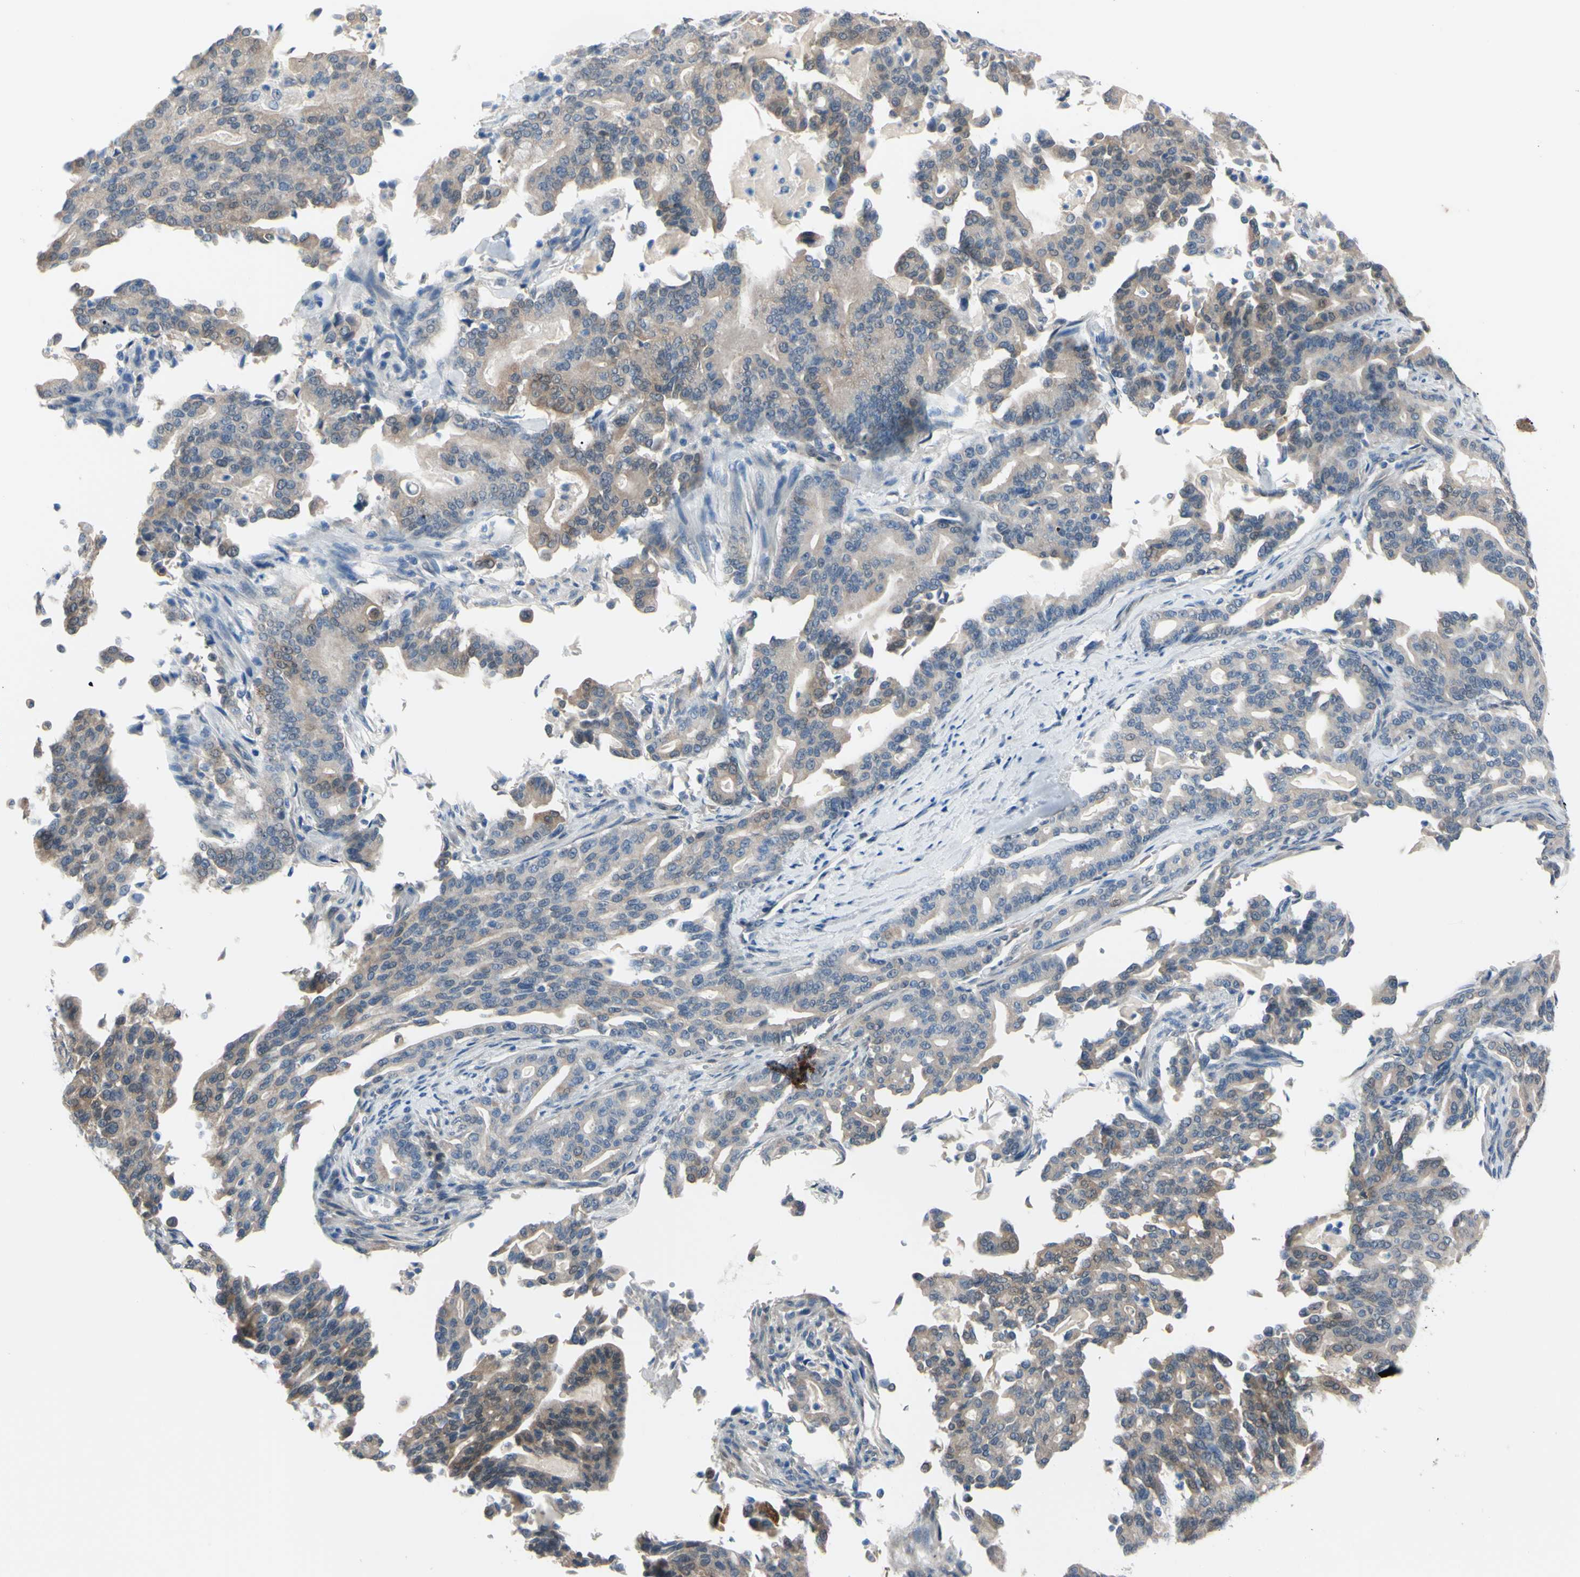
{"staining": {"intensity": "moderate", "quantity": "<25%", "location": "cytoplasmic/membranous,nuclear"}, "tissue": "pancreatic cancer", "cell_type": "Tumor cells", "image_type": "cancer", "snomed": [{"axis": "morphology", "description": "Adenocarcinoma, NOS"}, {"axis": "topography", "description": "Pancreas"}], "caption": "The image reveals a brown stain indicating the presence of a protein in the cytoplasmic/membranous and nuclear of tumor cells in adenocarcinoma (pancreatic).", "gene": "NOL3", "patient": {"sex": "male", "age": 63}}